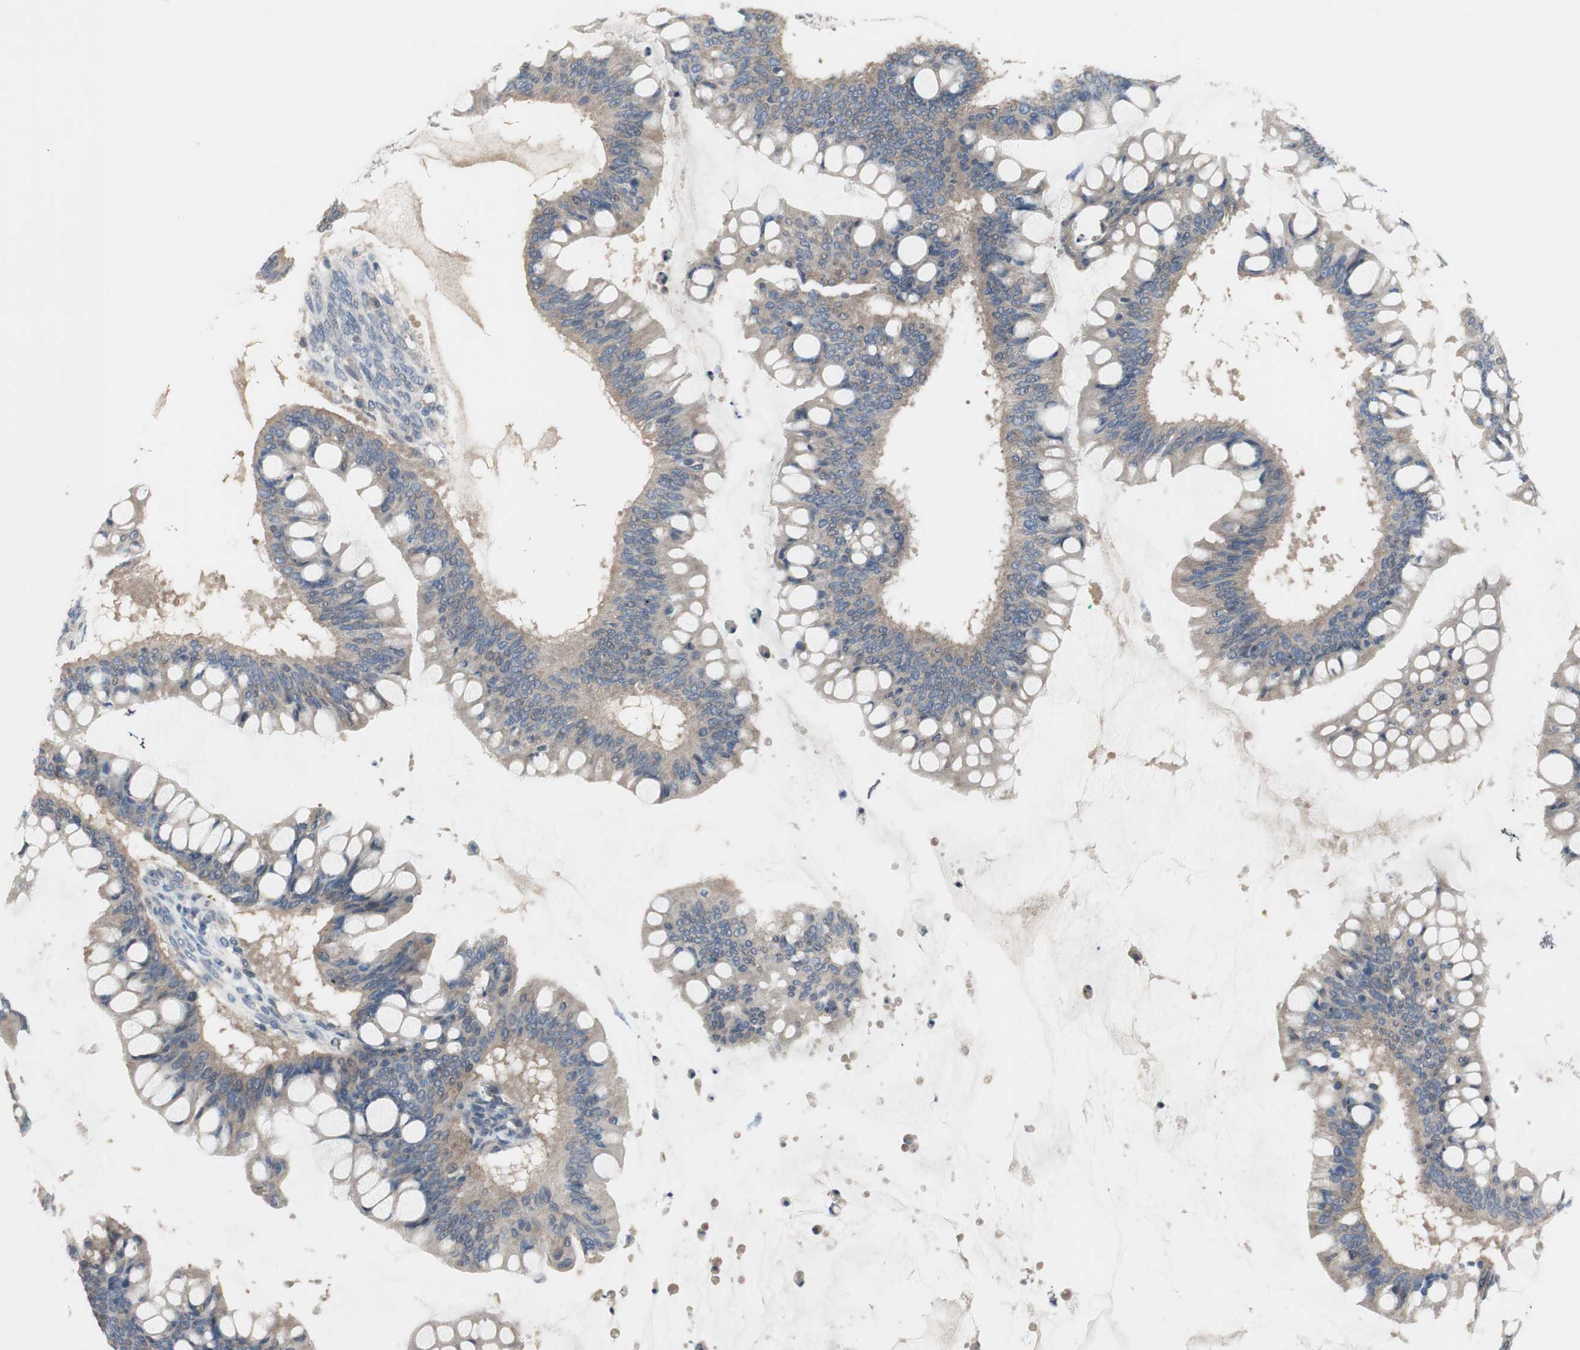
{"staining": {"intensity": "negative", "quantity": "none", "location": "none"}, "tissue": "ovarian cancer", "cell_type": "Tumor cells", "image_type": "cancer", "snomed": [{"axis": "morphology", "description": "Cystadenocarcinoma, mucinous, NOS"}, {"axis": "topography", "description": "Ovary"}], "caption": "Immunohistochemistry (IHC) of ovarian cancer reveals no staining in tumor cells.", "gene": "TACR3", "patient": {"sex": "female", "age": 73}}